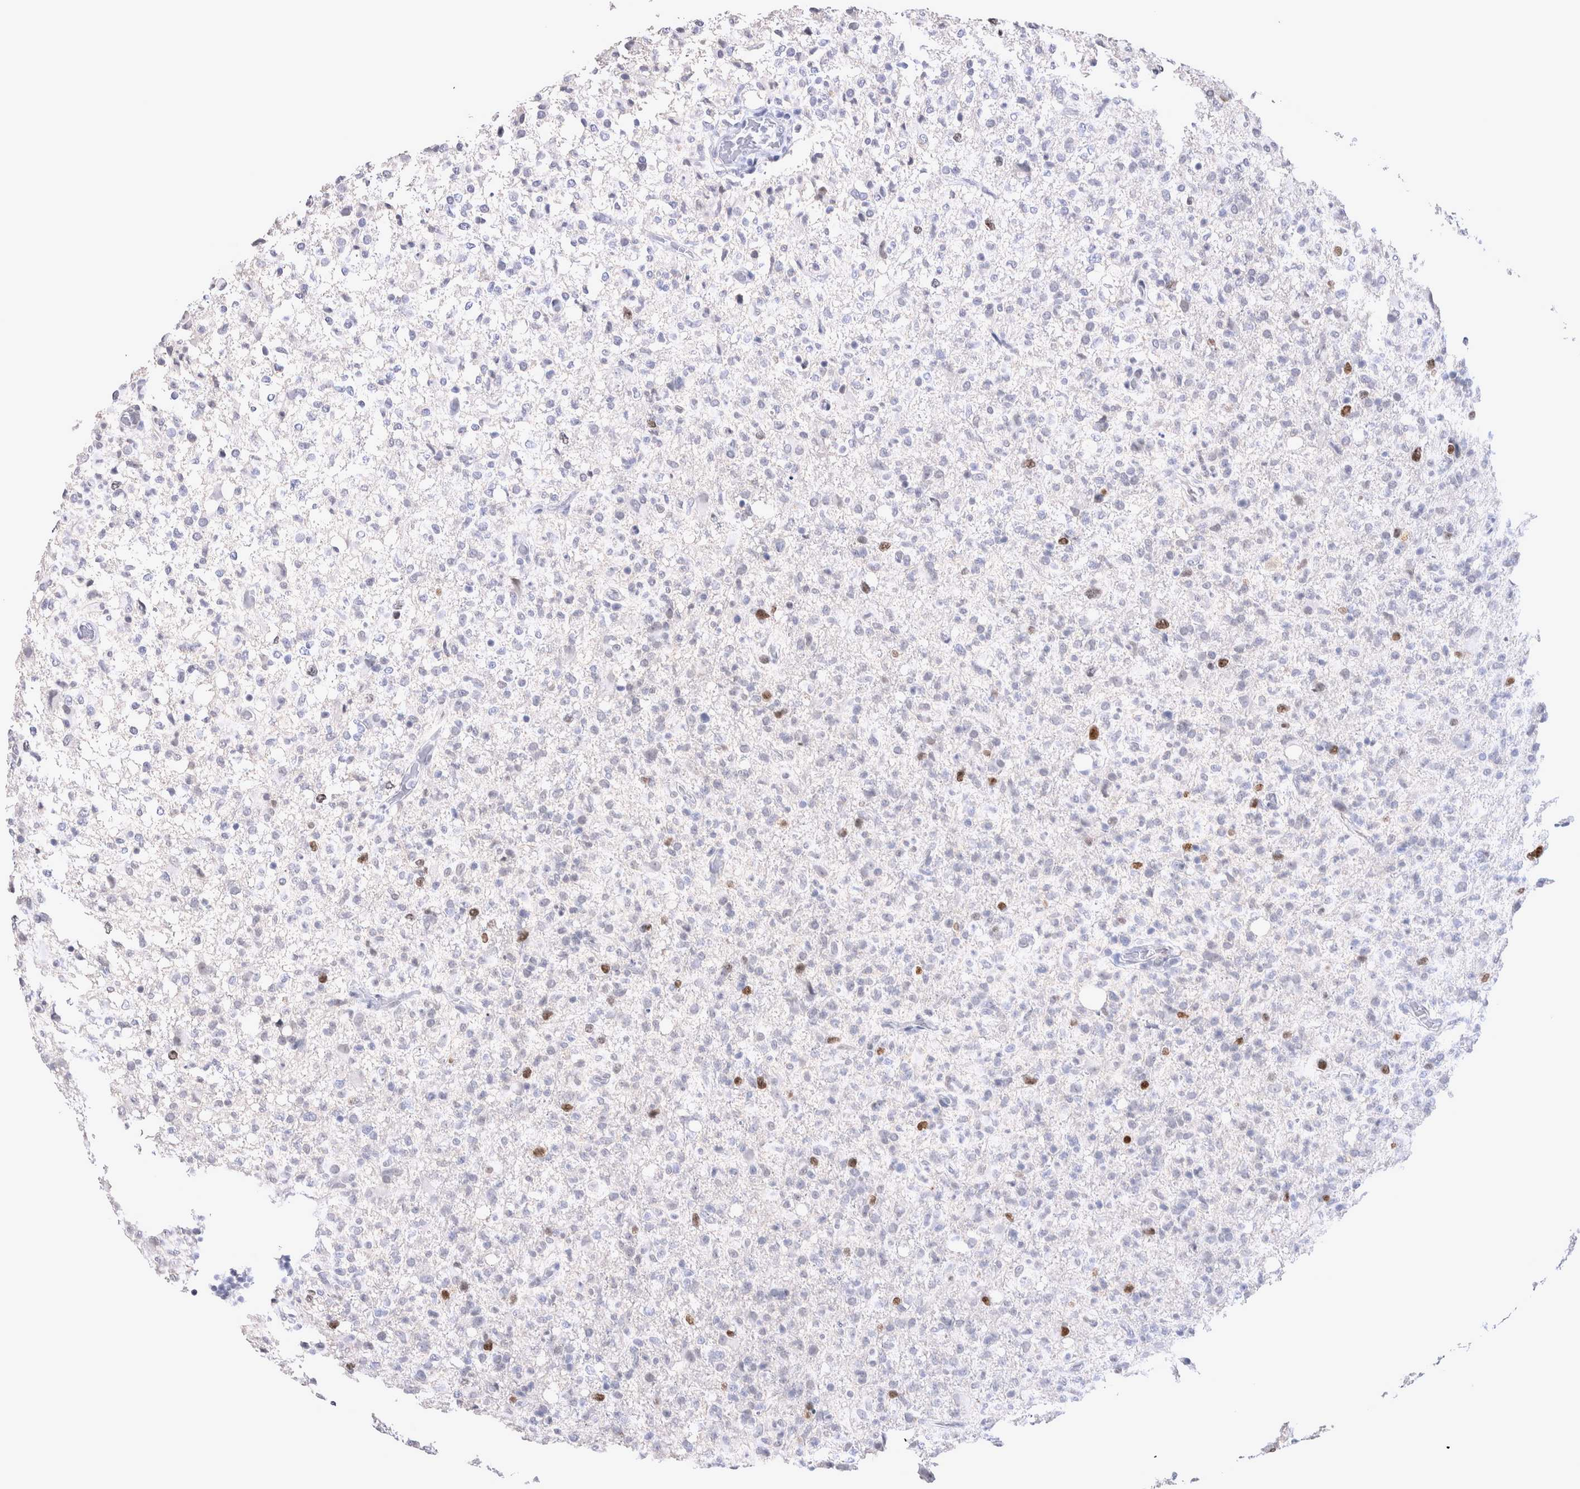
{"staining": {"intensity": "moderate", "quantity": "<25%", "location": "nuclear"}, "tissue": "glioma", "cell_type": "Tumor cells", "image_type": "cancer", "snomed": [{"axis": "morphology", "description": "Glioma, malignant, High grade"}, {"axis": "topography", "description": "Brain"}], "caption": "A brown stain highlights moderate nuclear expression of a protein in glioma tumor cells.", "gene": "KIF18B", "patient": {"sex": "female", "age": 57}}